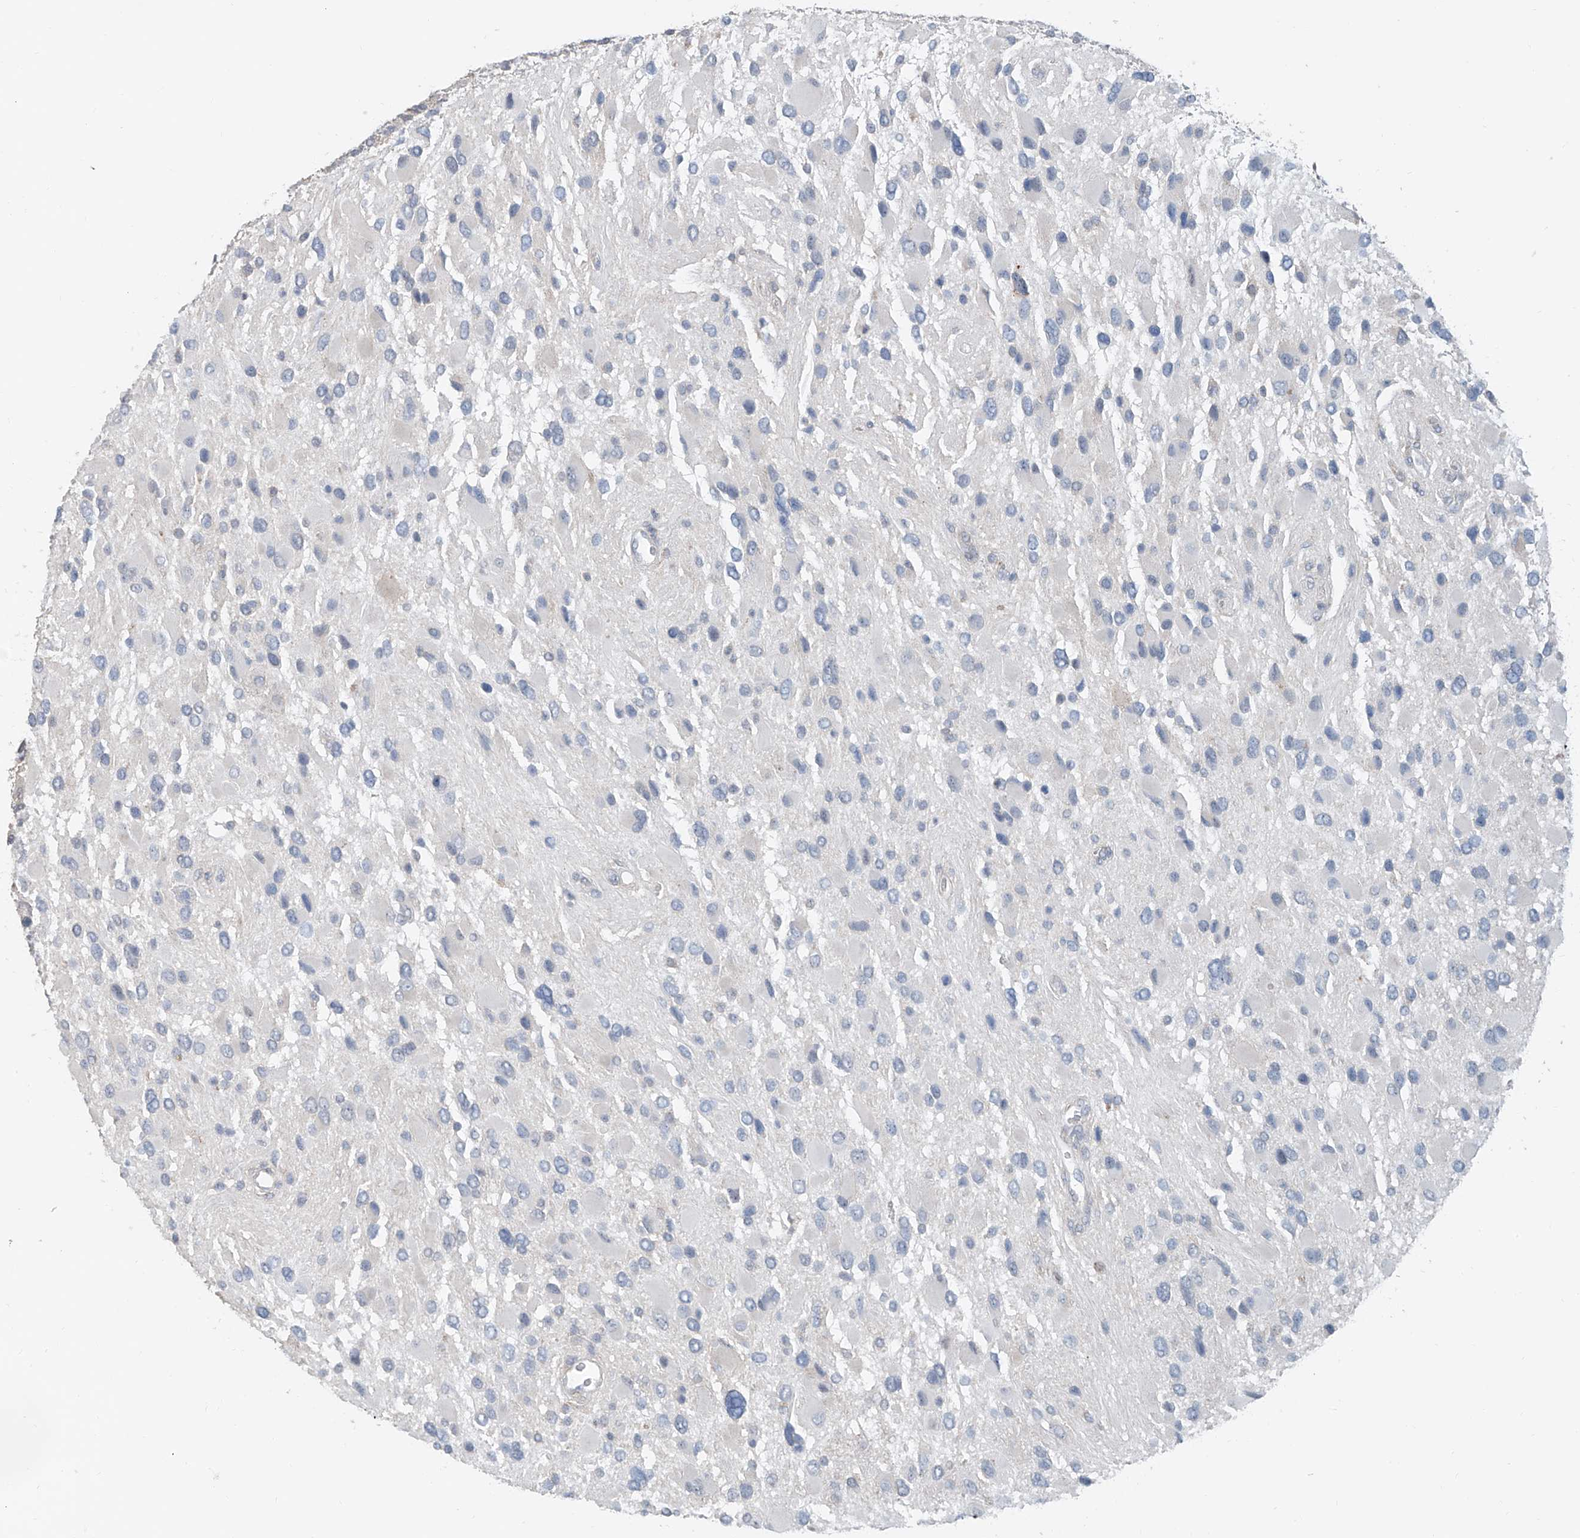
{"staining": {"intensity": "negative", "quantity": "none", "location": "none"}, "tissue": "glioma", "cell_type": "Tumor cells", "image_type": "cancer", "snomed": [{"axis": "morphology", "description": "Glioma, malignant, High grade"}, {"axis": "topography", "description": "Brain"}], "caption": "Immunohistochemistry (IHC) of glioma shows no expression in tumor cells.", "gene": "KCNK10", "patient": {"sex": "male", "age": 53}}